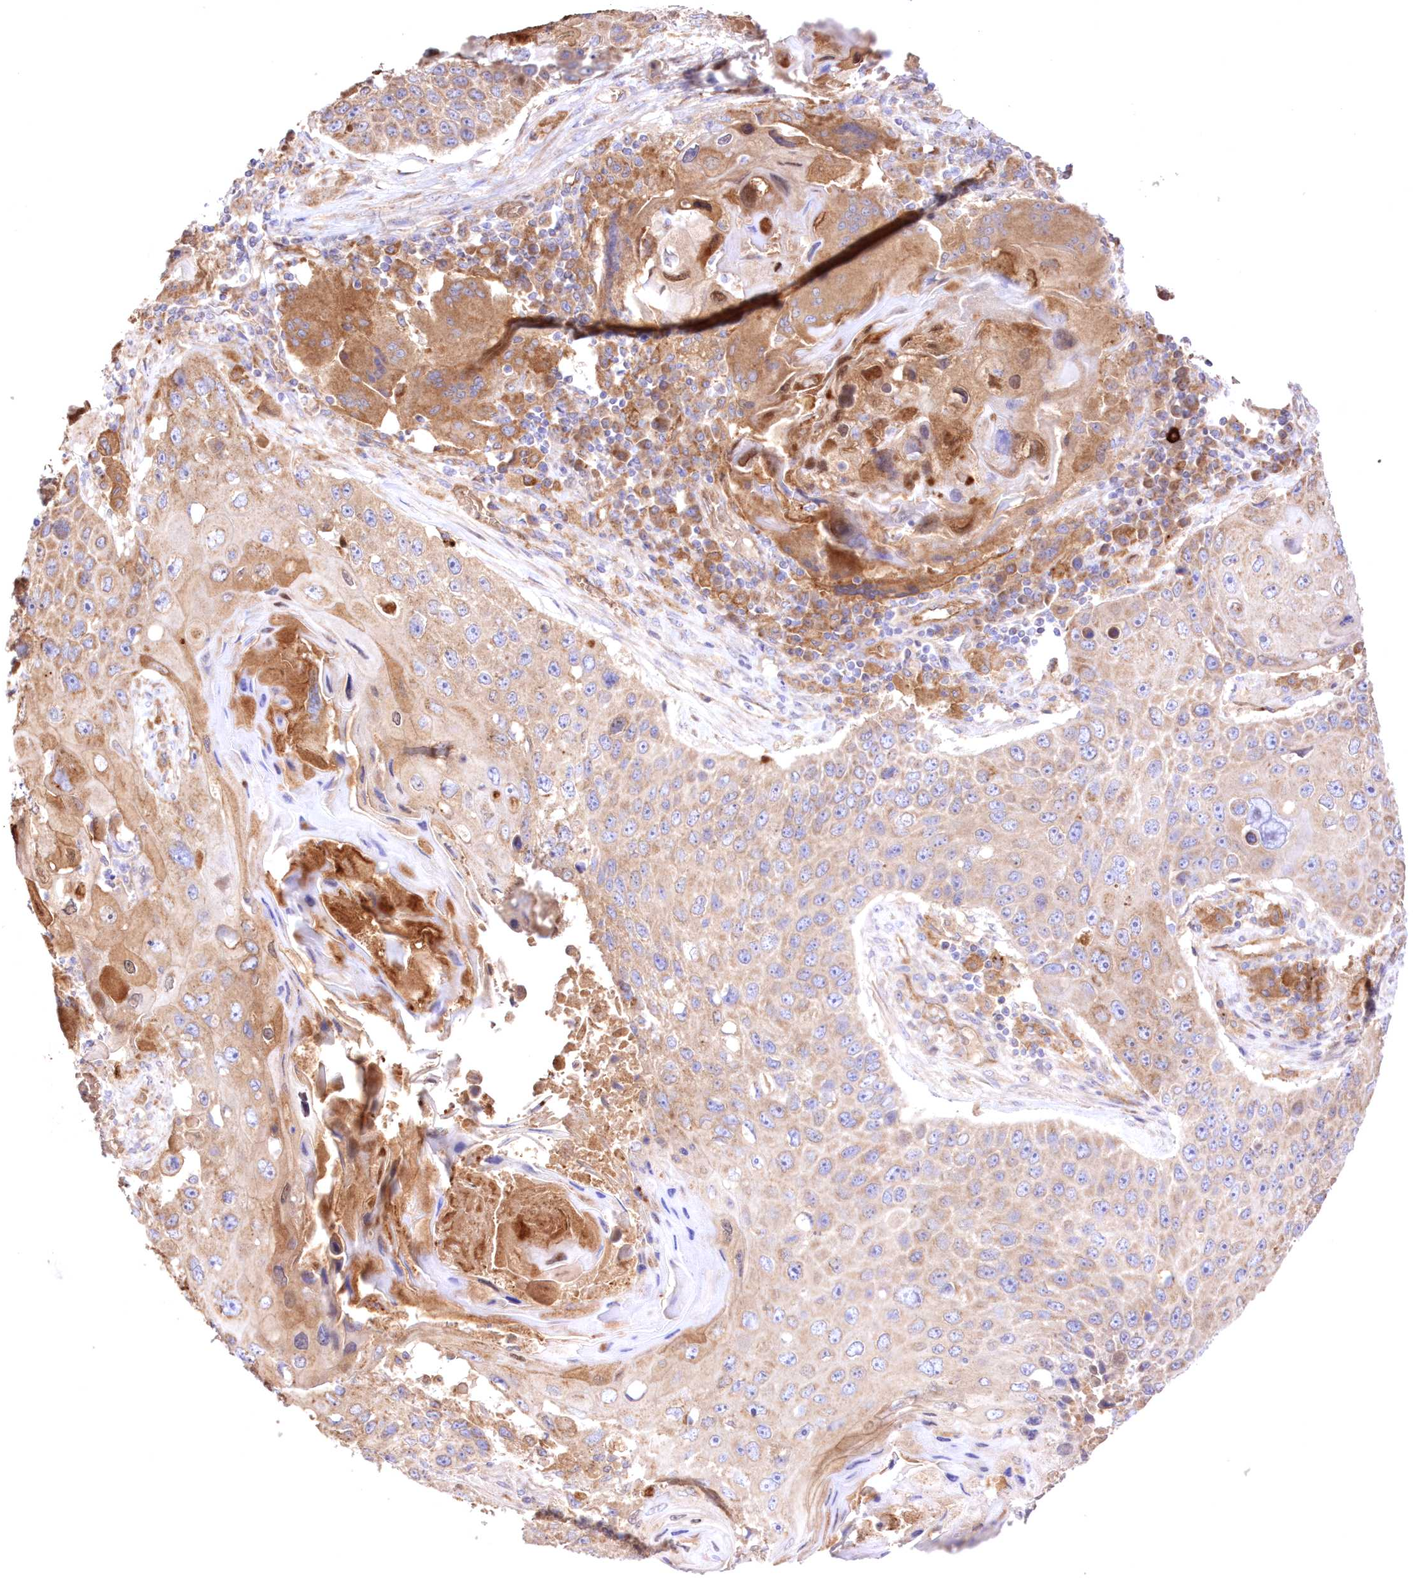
{"staining": {"intensity": "weak", "quantity": "25%-75%", "location": "cytoplasmic/membranous"}, "tissue": "lung cancer", "cell_type": "Tumor cells", "image_type": "cancer", "snomed": [{"axis": "morphology", "description": "Squamous cell carcinoma, NOS"}, {"axis": "topography", "description": "Lung"}], "caption": "DAB immunohistochemical staining of lung squamous cell carcinoma displays weak cytoplasmic/membranous protein positivity in approximately 25%-75% of tumor cells.", "gene": "FCHO2", "patient": {"sex": "male", "age": 61}}